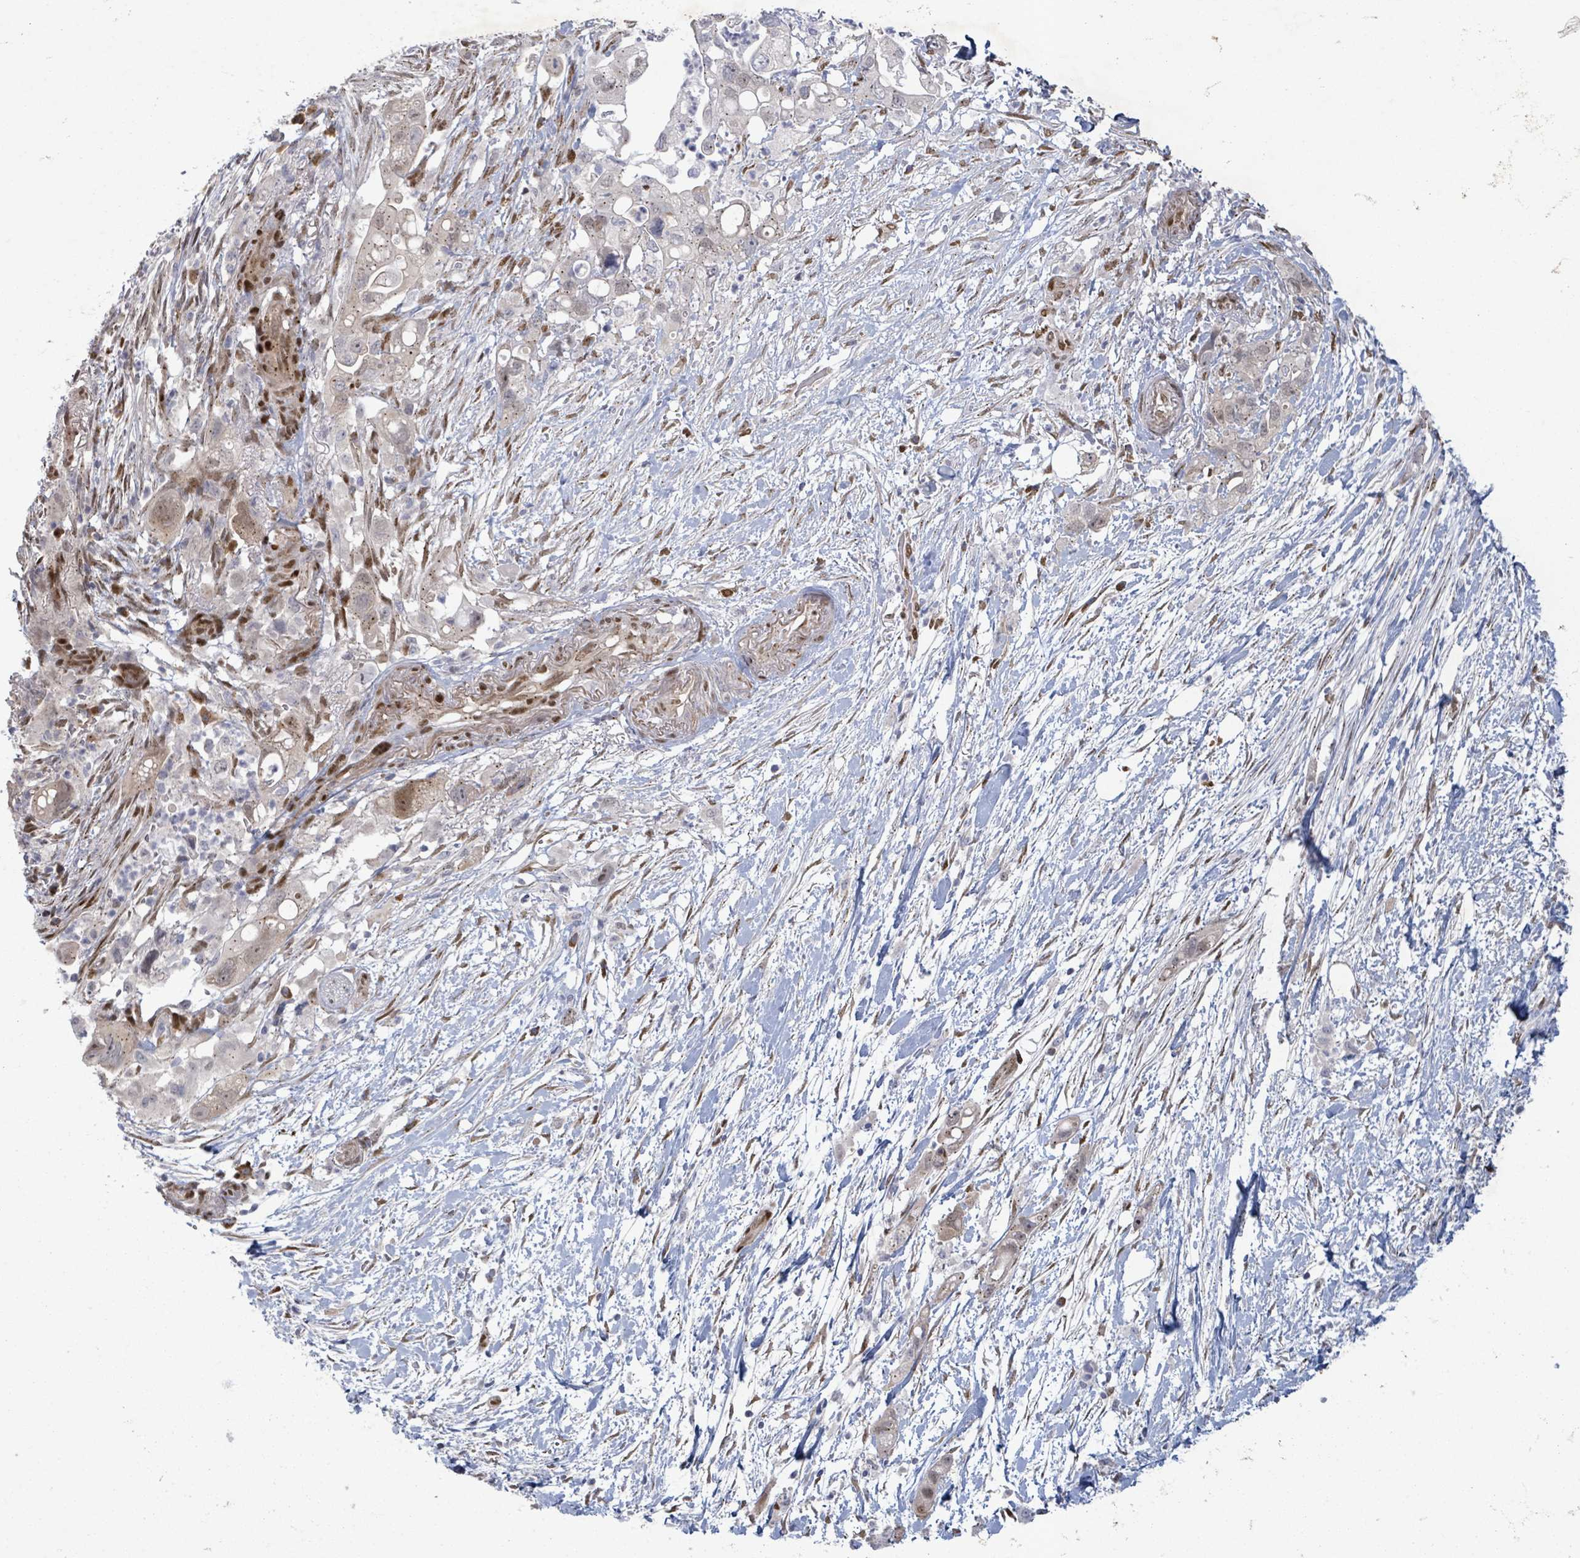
{"staining": {"intensity": "weak", "quantity": "25%-75%", "location": "cytoplasmic/membranous"}, "tissue": "pancreatic cancer", "cell_type": "Tumor cells", "image_type": "cancer", "snomed": [{"axis": "morphology", "description": "Adenocarcinoma, NOS"}, {"axis": "topography", "description": "Pancreas"}], "caption": "Weak cytoplasmic/membranous staining is identified in about 25%-75% of tumor cells in pancreatic cancer.", "gene": "TUSC1", "patient": {"sex": "female", "age": 72}}